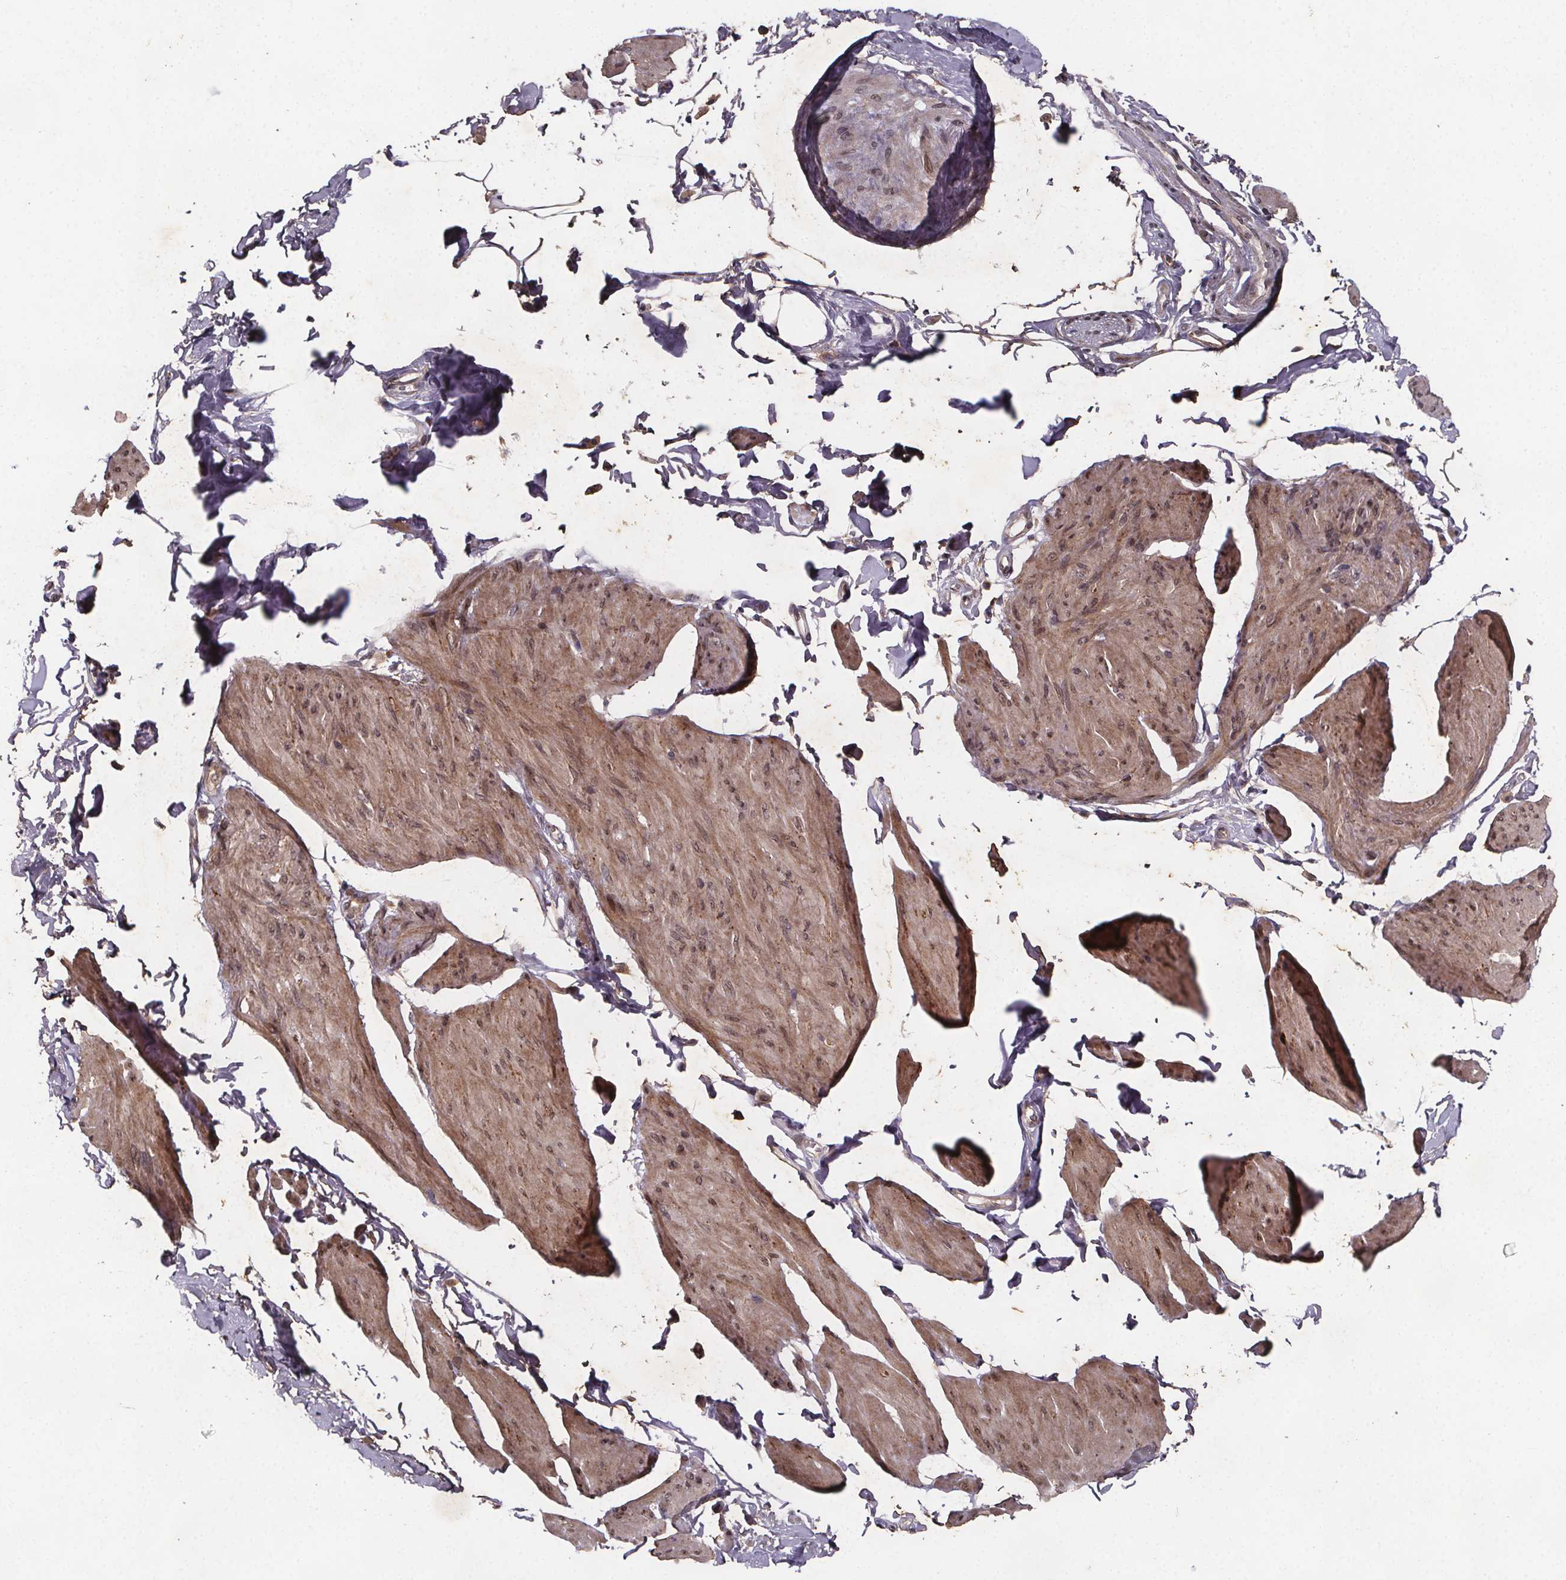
{"staining": {"intensity": "moderate", "quantity": "25%-75%", "location": "cytoplasmic/membranous"}, "tissue": "smooth muscle", "cell_type": "Smooth muscle cells", "image_type": "normal", "snomed": [{"axis": "morphology", "description": "Normal tissue, NOS"}, {"axis": "topography", "description": "Adipose tissue"}, {"axis": "topography", "description": "Smooth muscle"}, {"axis": "topography", "description": "Peripheral nerve tissue"}], "caption": "Smooth muscle stained for a protein (brown) reveals moderate cytoplasmic/membranous positive positivity in about 25%-75% of smooth muscle cells.", "gene": "PIERCE2", "patient": {"sex": "male", "age": 83}}